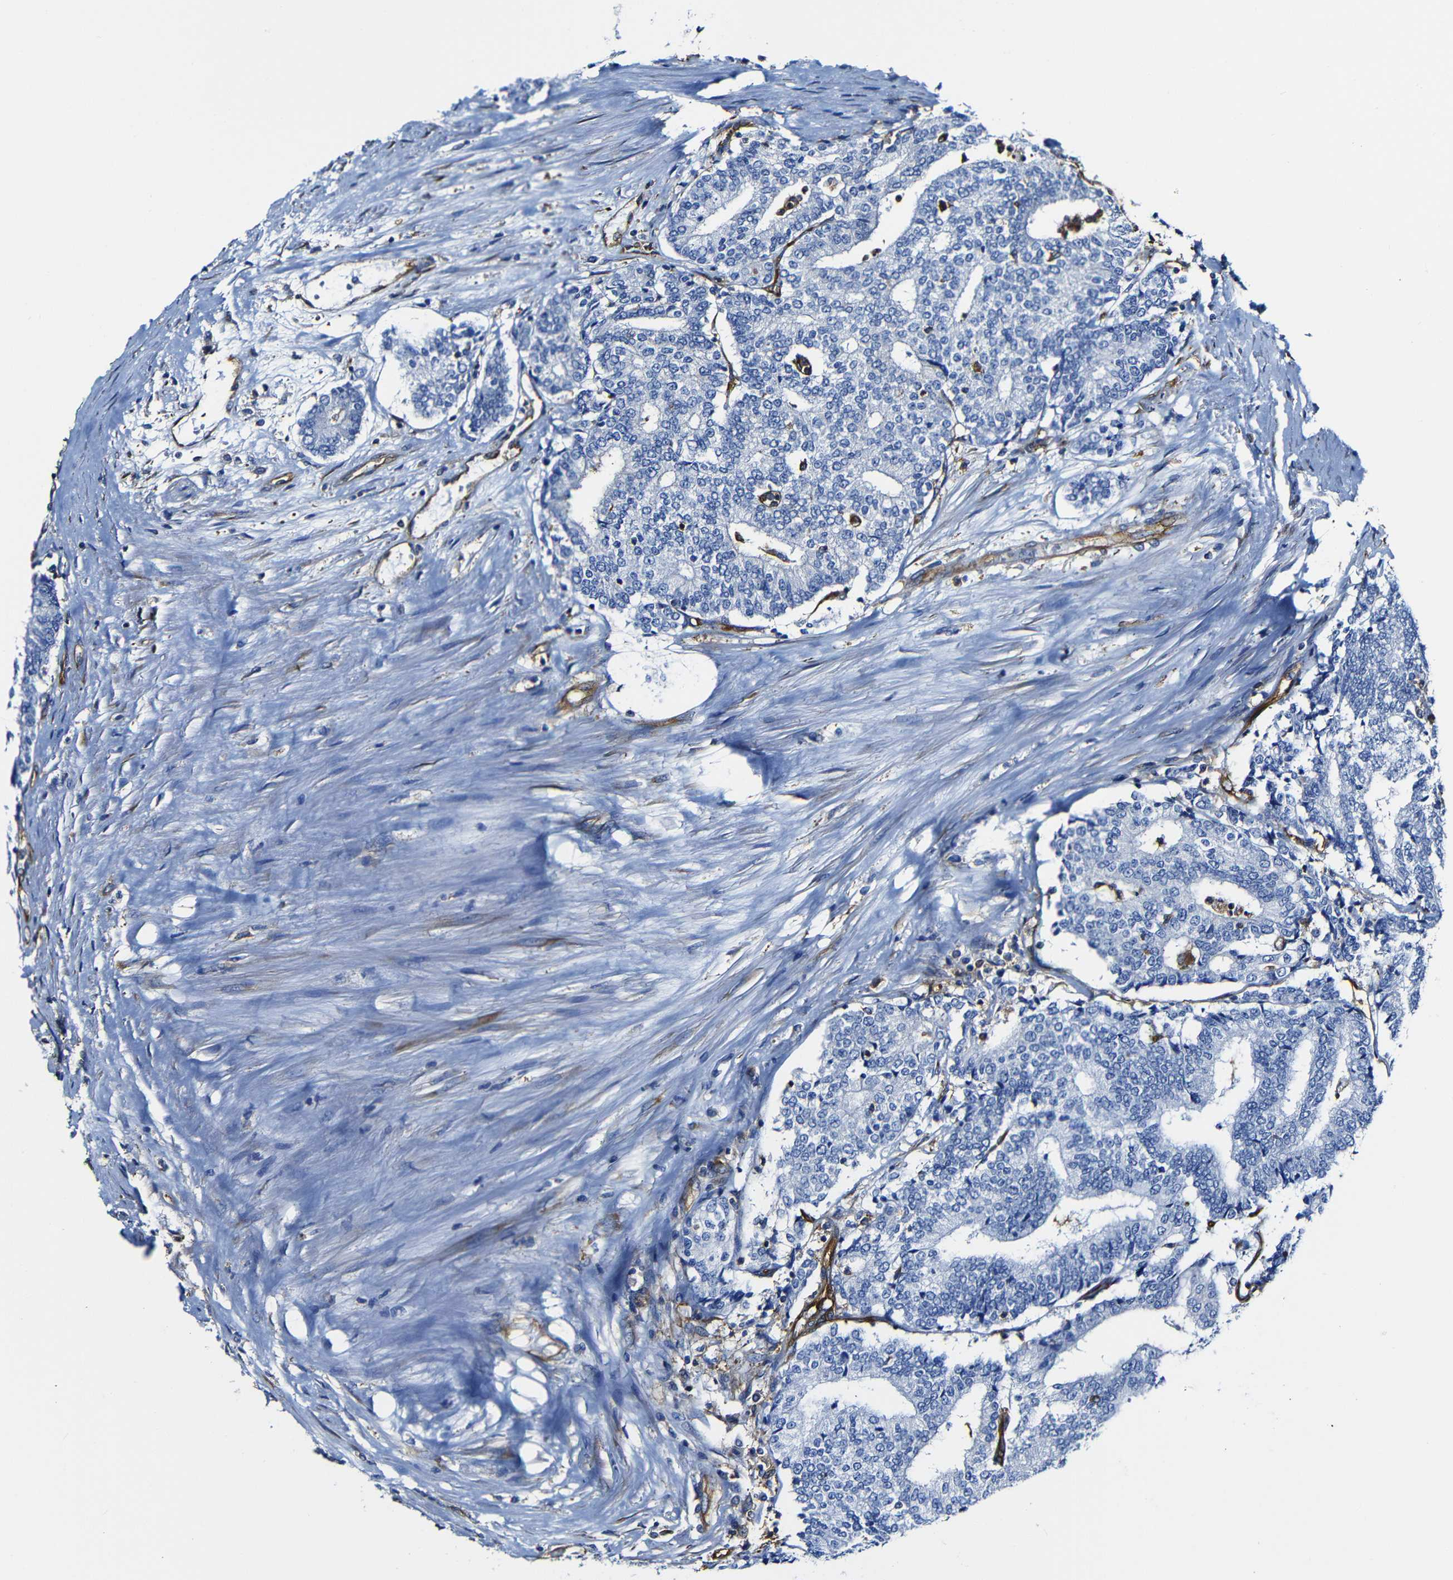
{"staining": {"intensity": "negative", "quantity": "none", "location": "none"}, "tissue": "prostate cancer", "cell_type": "Tumor cells", "image_type": "cancer", "snomed": [{"axis": "morphology", "description": "Normal tissue, NOS"}, {"axis": "morphology", "description": "Adenocarcinoma, High grade"}, {"axis": "topography", "description": "Prostate"}, {"axis": "topography", "description": "Seminal veicle"}], "caption": "High power microscopy micrograph of an immunohistochemistry image of prostate cancer (adenocarcinoma (high-grade)), revealing no significant positivity in tumor cells. (Stains: DAB (3,3'-diaminobenzidine) IHC with hematoxylin counter stain, Microscopy: brightfield microscopy at high magnification).", "gene": "MSN", "patient": {"sex": "male", "age": 55}}